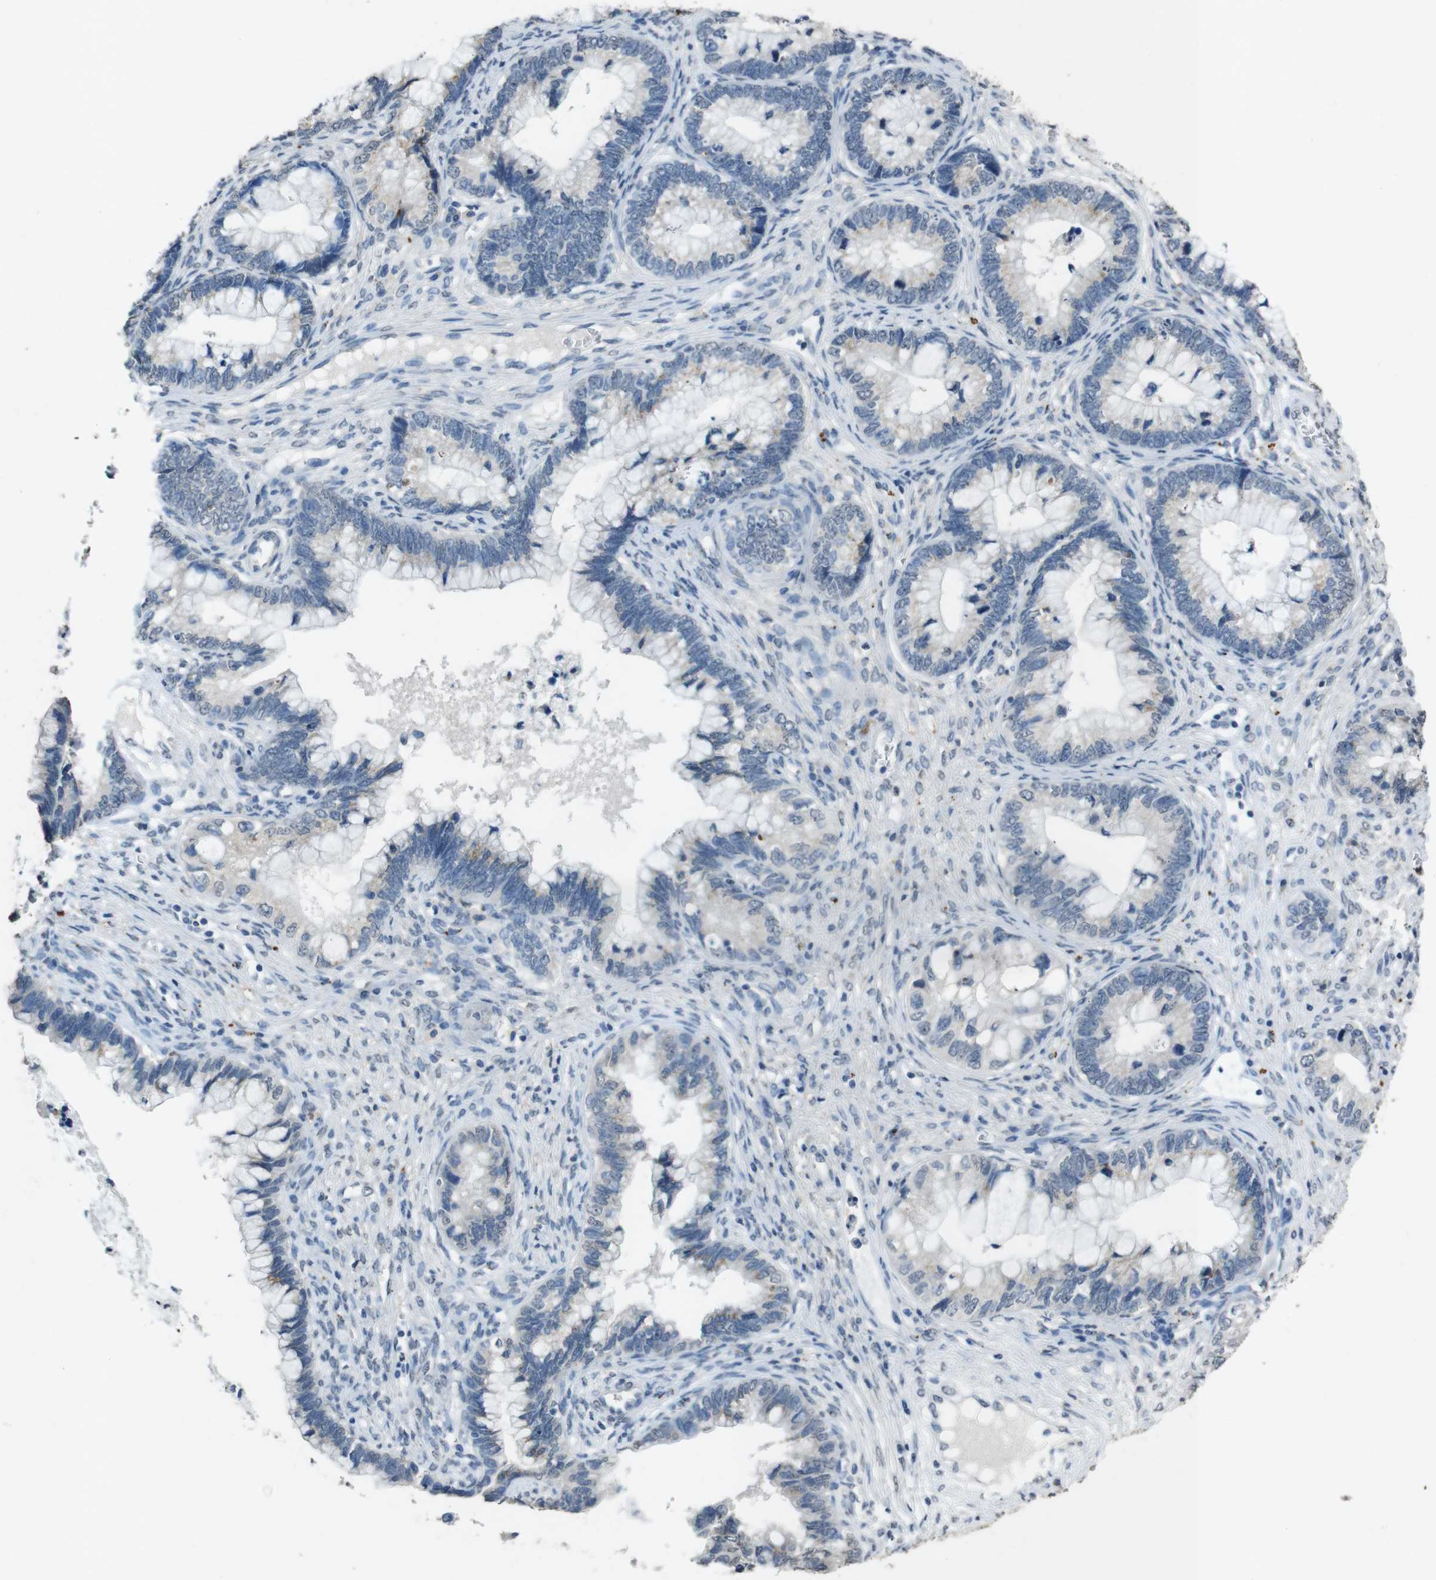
{"staining": {"intensity": "negative", "quantity": "none", "location": "none"}, "tissue": "cervical cancer", "cell_type": "Tumor cells", "image_type": "cancer", "snomed": [{"axis": "morphology", "description": "Adenocarcinoma, NOS"}, {"axis": "topography", "description": "Cervix"}], "caption": "Immunohistochemistry micrograph of human cervical cancer stained for a protein (brown), which displays no staining in tumor cells.", "gene": "STBD1", "patient": {"sex": "female", "age": 44}}